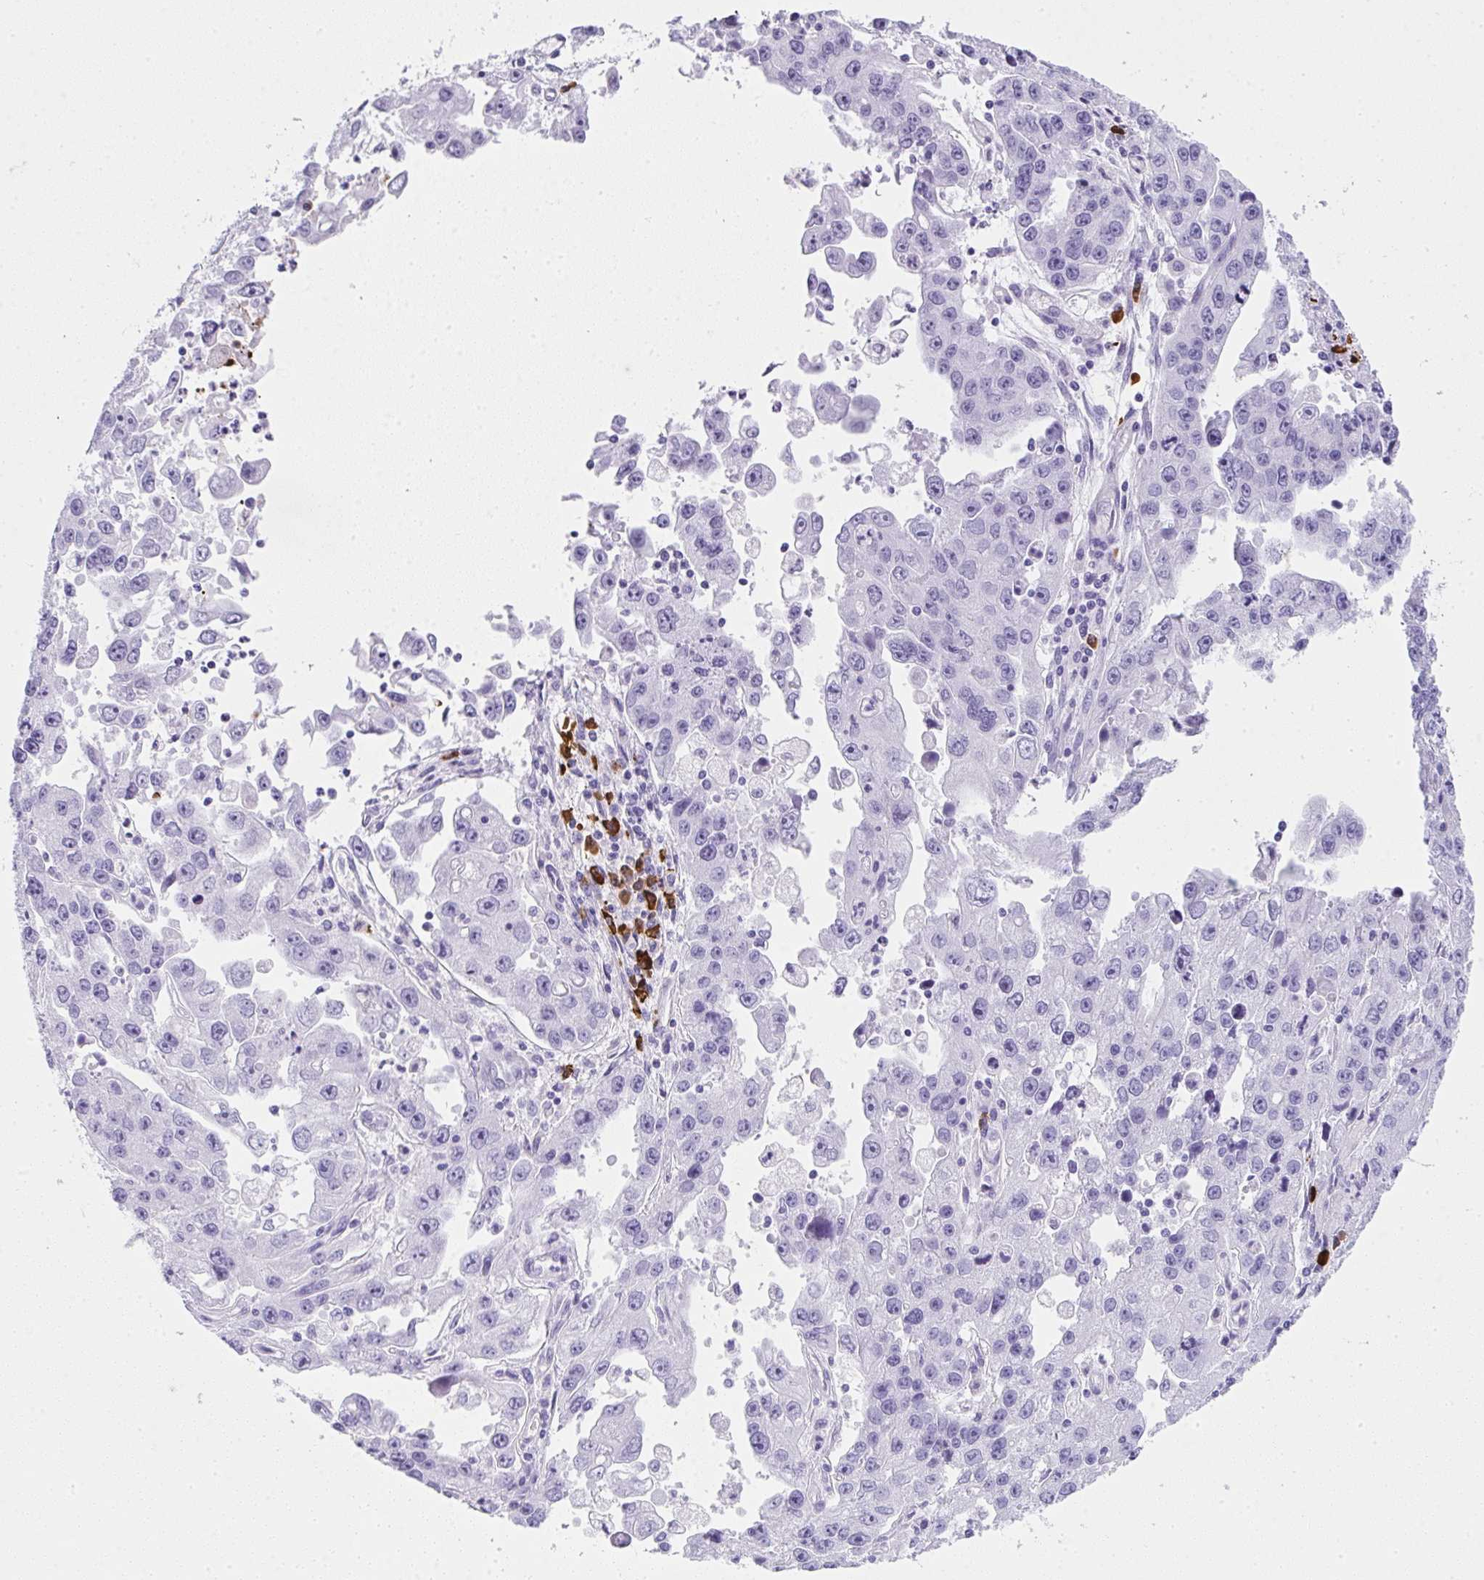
{"staining": {"intensity": "negative", "quantity": "none", "location": "none"}, "tissue": "endometrial cancer", "cell_type": "Tumor cells", "image_type": "cancer", "snomed": [{"axis": "morphology", "description": "Adenocarcinoma, NOS"}, {"axis": "topography", "description": "Uterus"}], "caption": "This is an immunohistochemistry (IHC) photomicrograph of endometrial cancer (adenocarcinoma). There is no staining in tumor cells.", "gene": "CDADC1", "patient": {"sex": "female", "age": 62}}